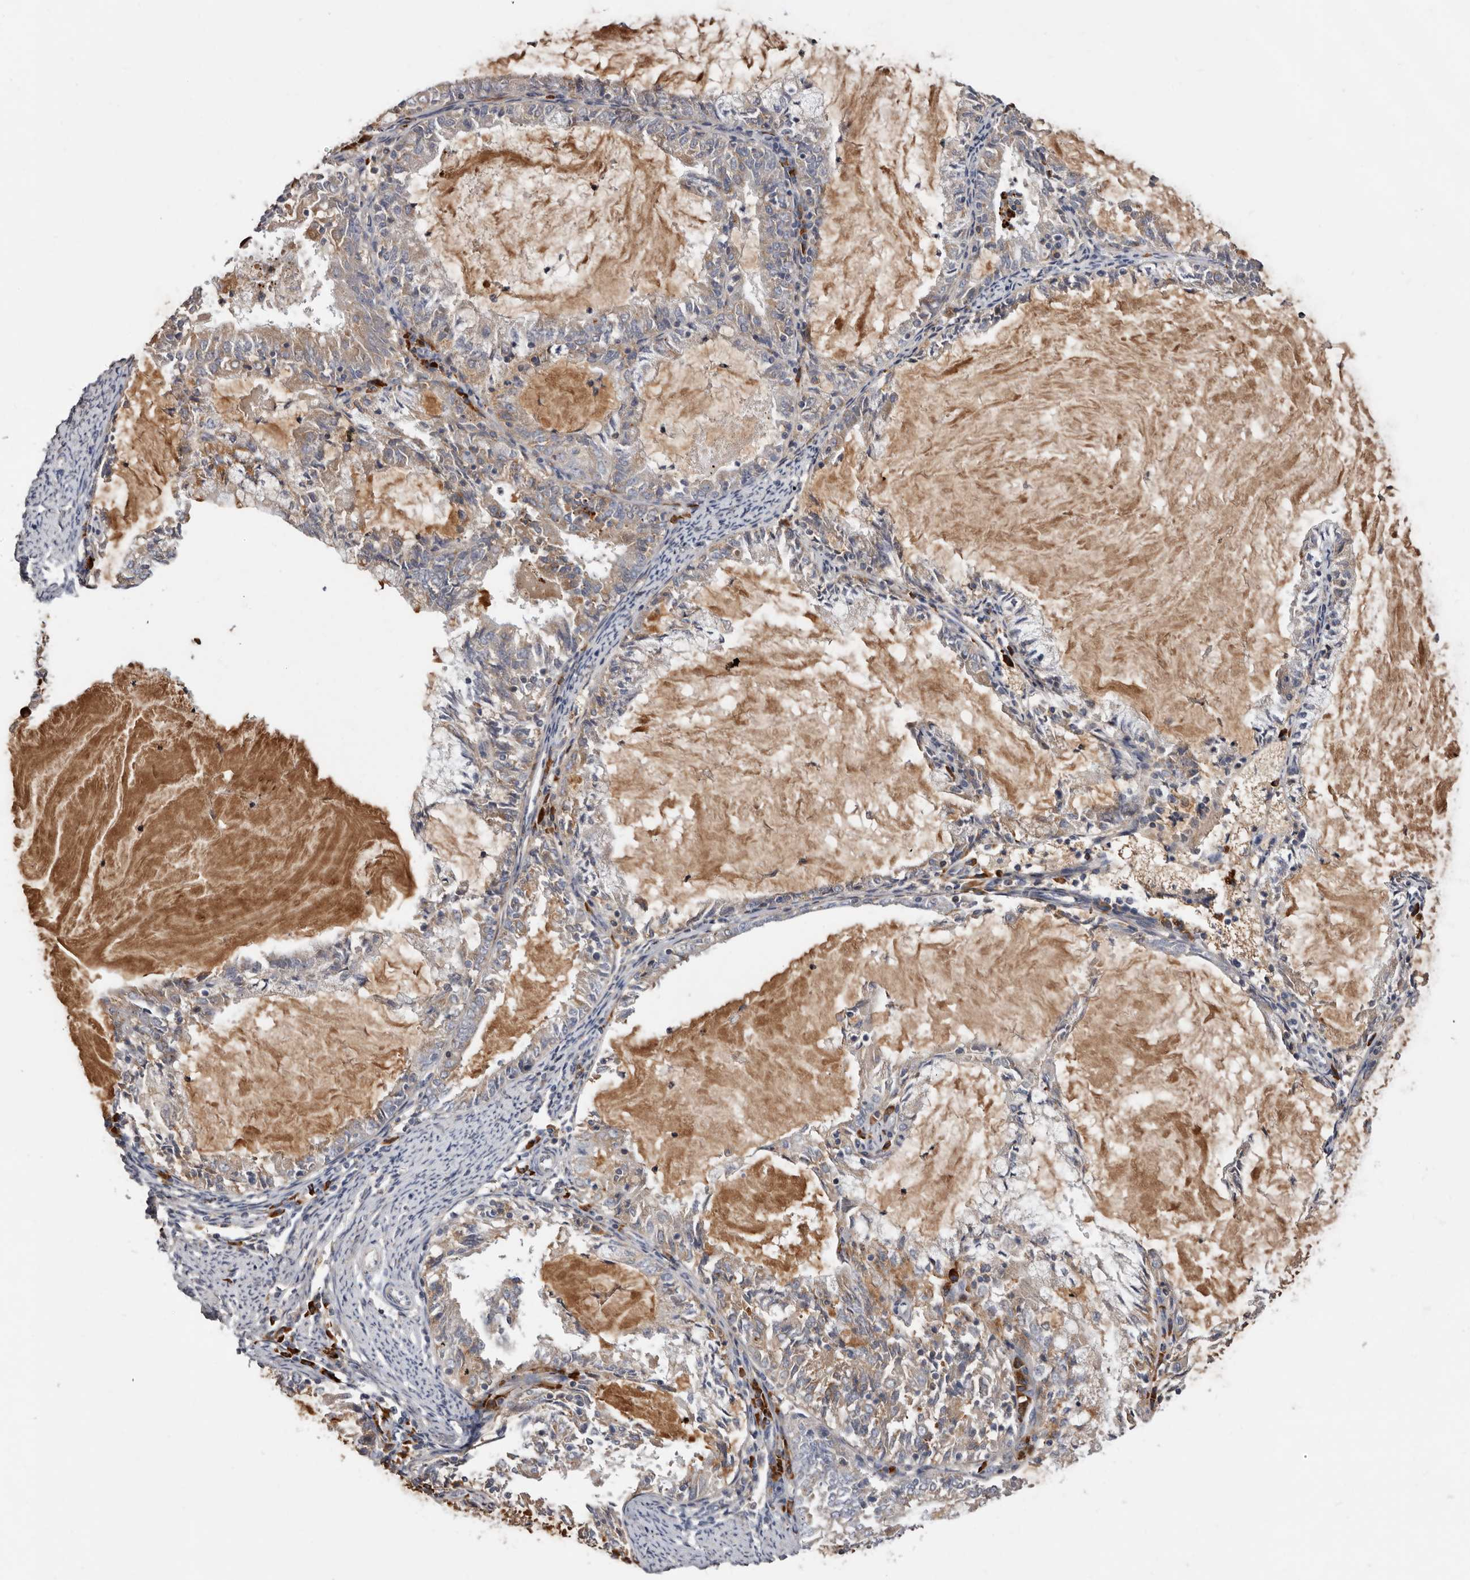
{"staining": {"intensity": "weak", "quantity": ">75%", "location": "cytoplasmic/membranous"}, "tissue": "endometrial cancer", "cell_type": "Tumor cells", "image_type": "cancer", "snomed": [{"axis": "morphology", "description": "Adenocarcinoma, NOS"}, {"axis": "topography", "description": "Endometrium"}], "caption": "The micrograph demonstrates immunohistochemical staining of adenocarcinoma (endometrial). There is weak cytoplasmic/membranous staining is identified in about >75% of tumor cells.", "gene": "ASIC5", "patient": {"sex": "female", "age": 57}}